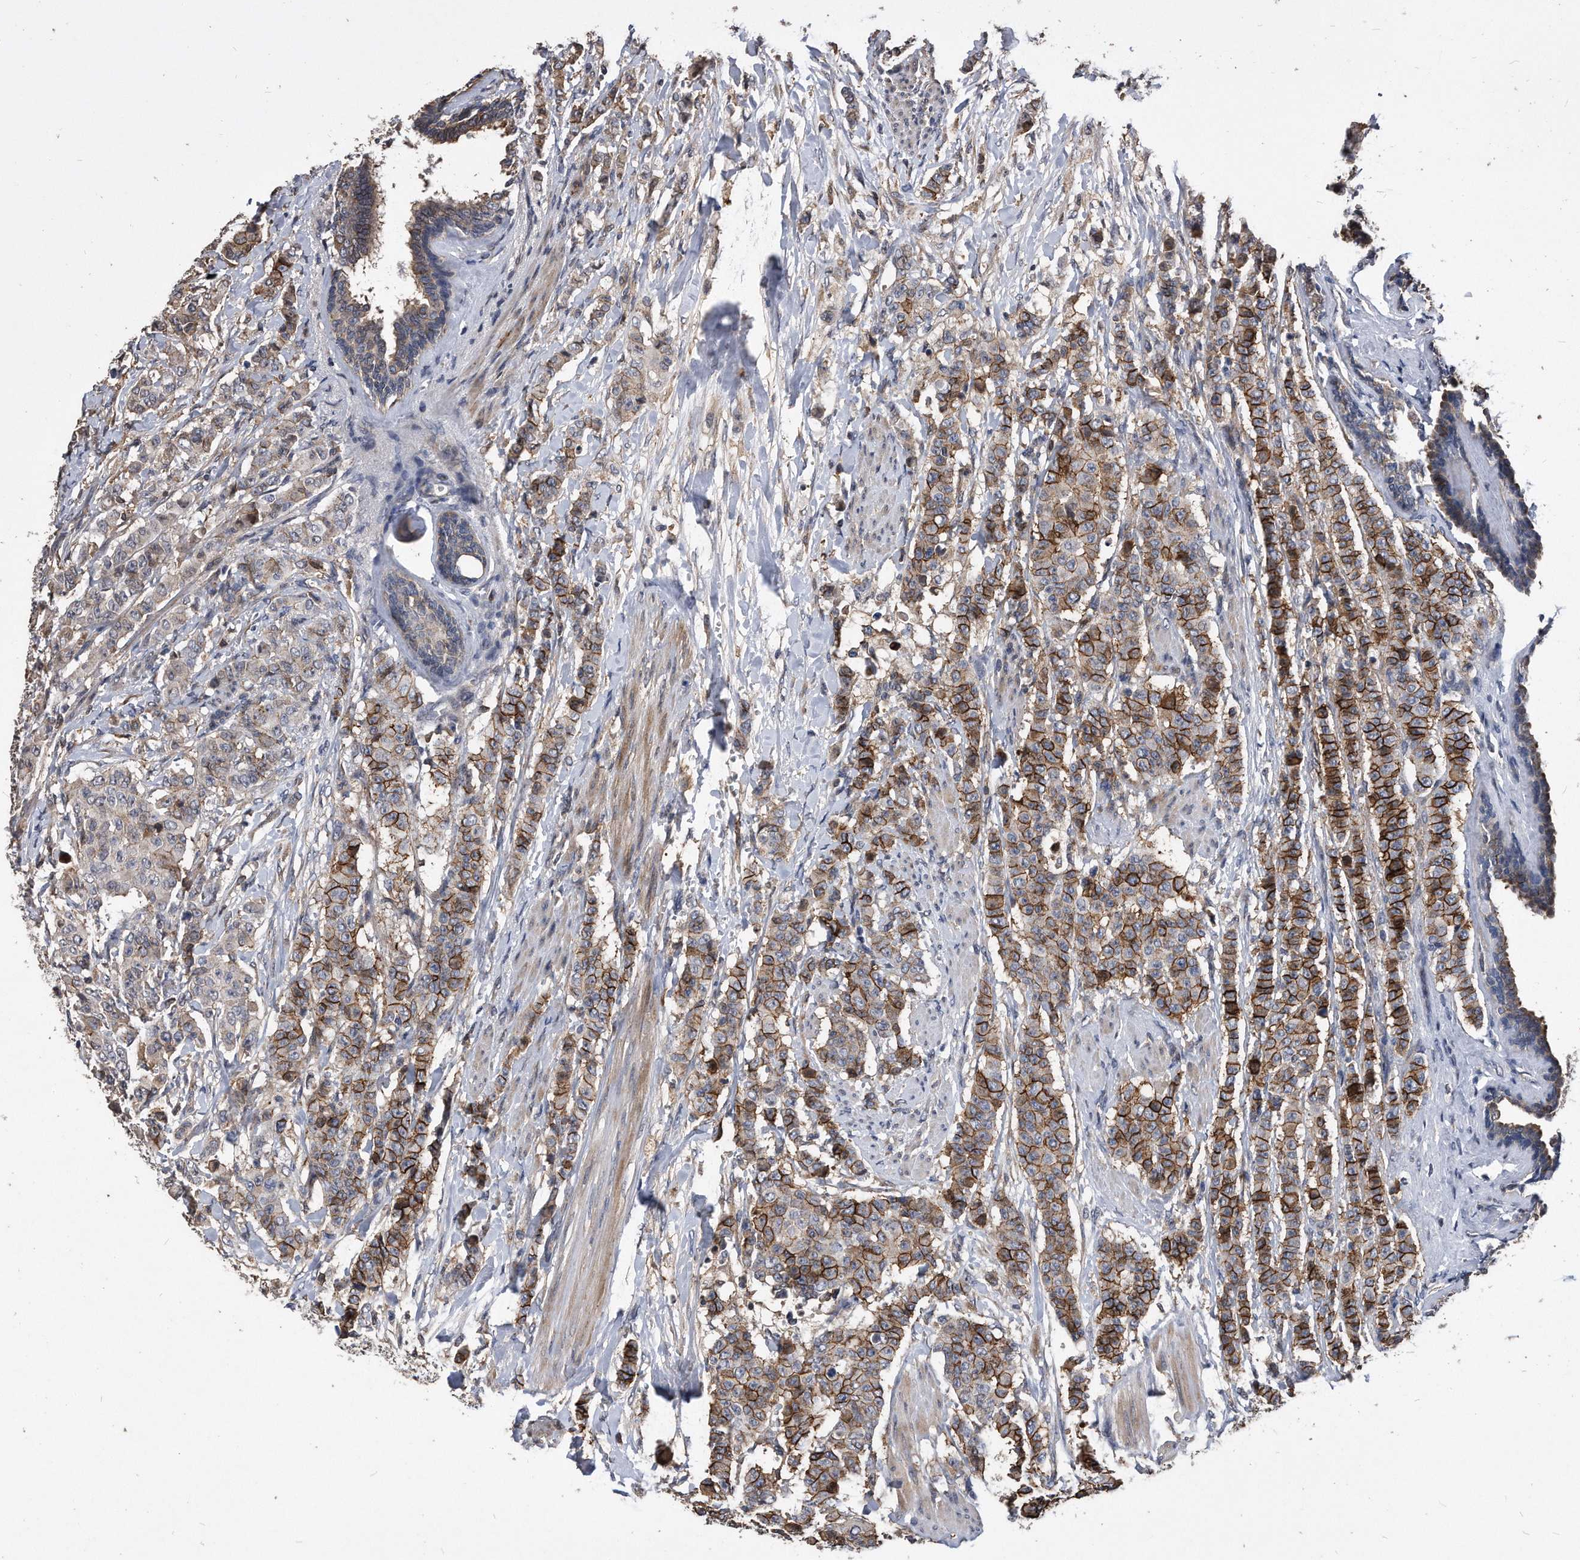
{"staining": {"intensity": "strong", "quantity": ">75%", "location": "cytoplasmic/membranous"}, "tissue": "breast cancer", "cell_type": "Tumor cells", "image_type": "cancer", "snomed": [{"axis": "morphology", "description": "Duct carcinoma"}, {"axis": "topography", "description": "Breast"}], "caption": "A brown stain highlights strong cytoplasmic/membranous staining of a protein in human invasive ductal carcinoma (breast) tumor cells.", "gene": "IL20RA", "patient": {"sex": "female", "age": 40}}